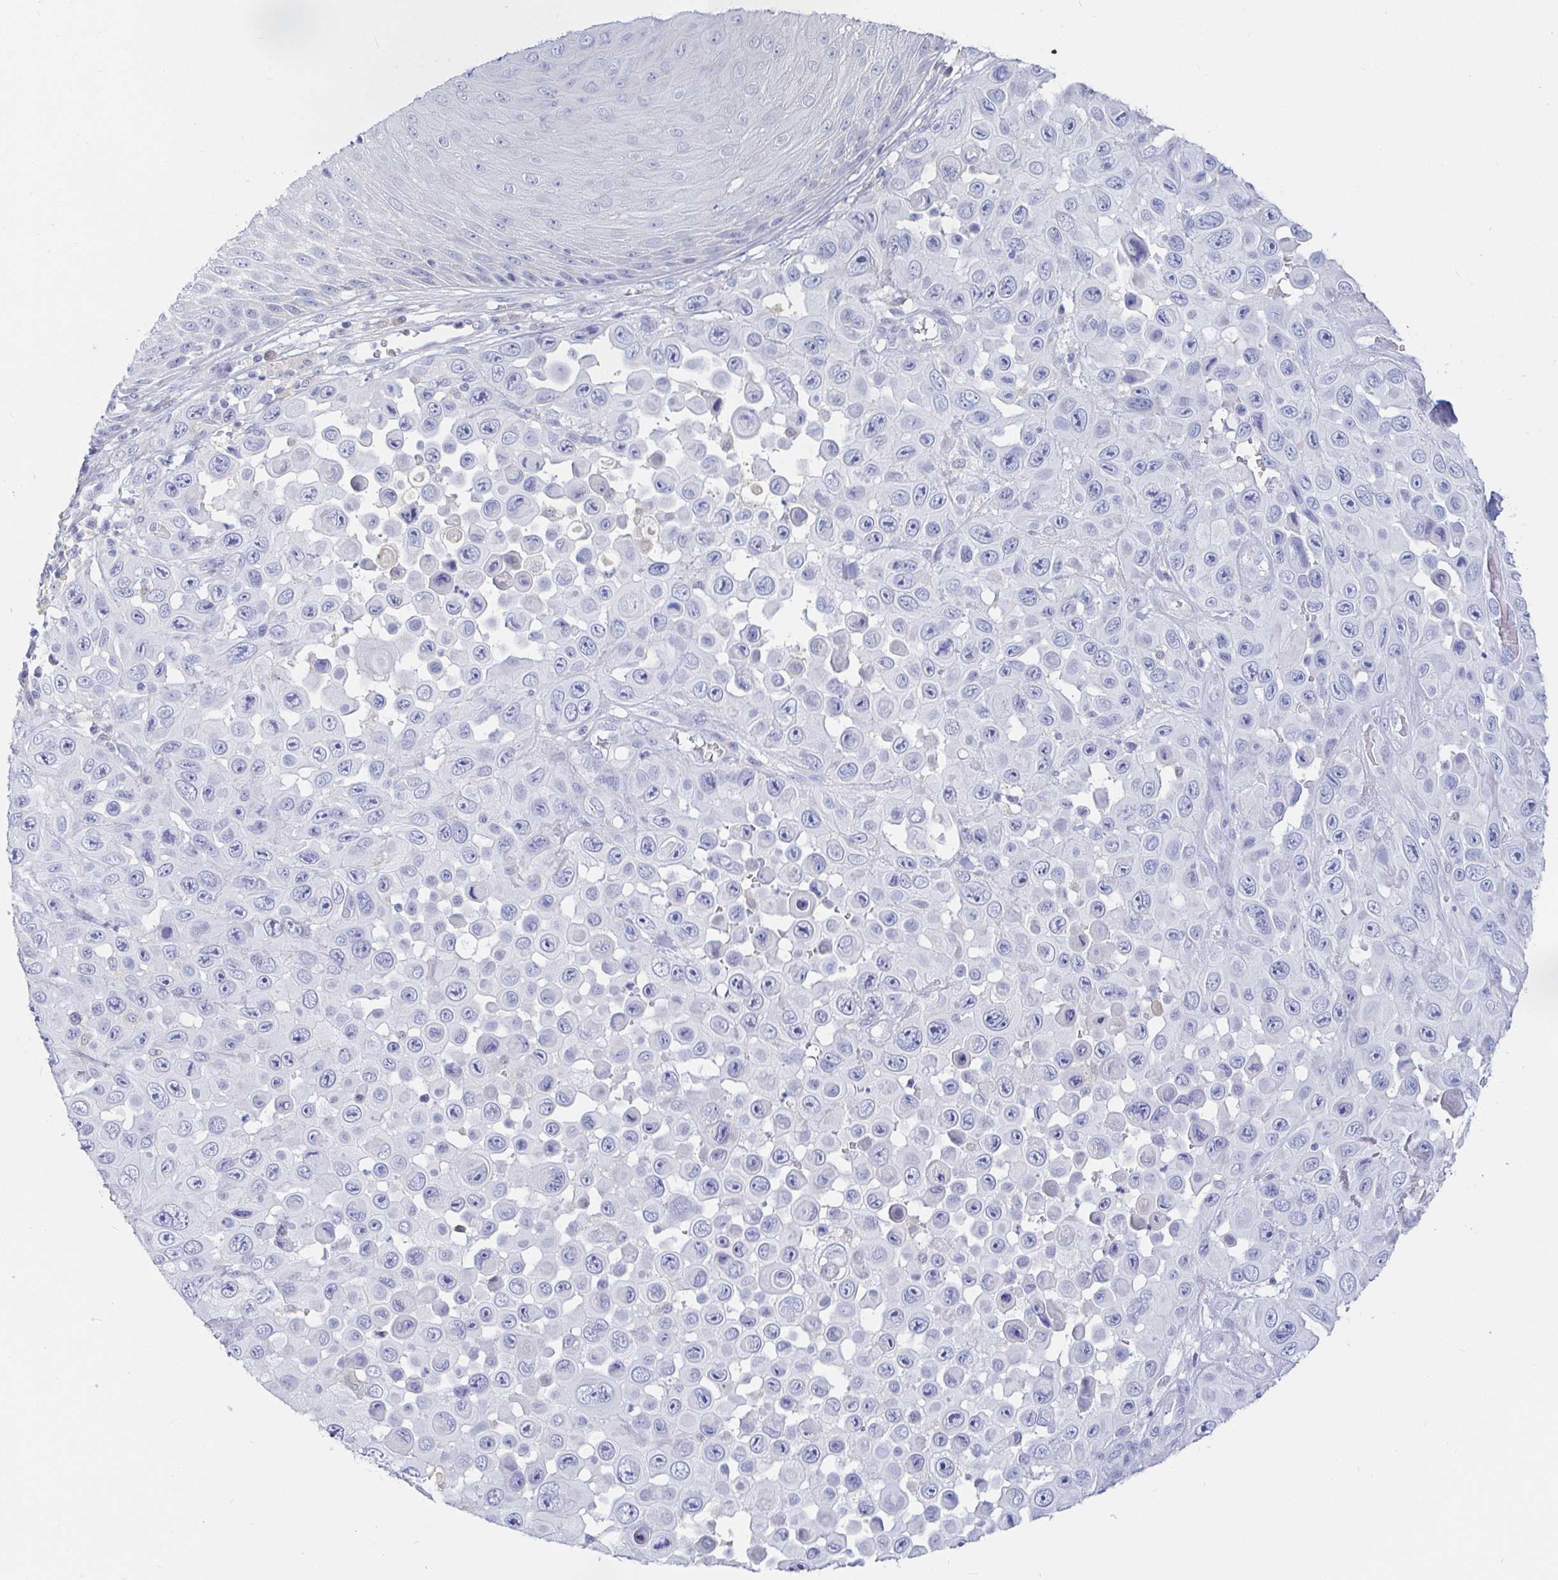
{"staining": {"intensity": "negative", "quantity": "none", "location": "none"}, "tissue": "skin cancer", "cell_type": "Tumor cells", "image_type": "cancer", "snomed": [{"axis": "morphology", "description": "Squamous cell carcinoma, NOS"}, {"axis": "topography", "description": "Skin"}], "caption": "This is an immunohistochemistry histopathology image of human squamous cell carcinoma (skin). There is no expression in tumor cells.", "gene": "PDE6B", "patient": {"sex": "male", "age": 81}}